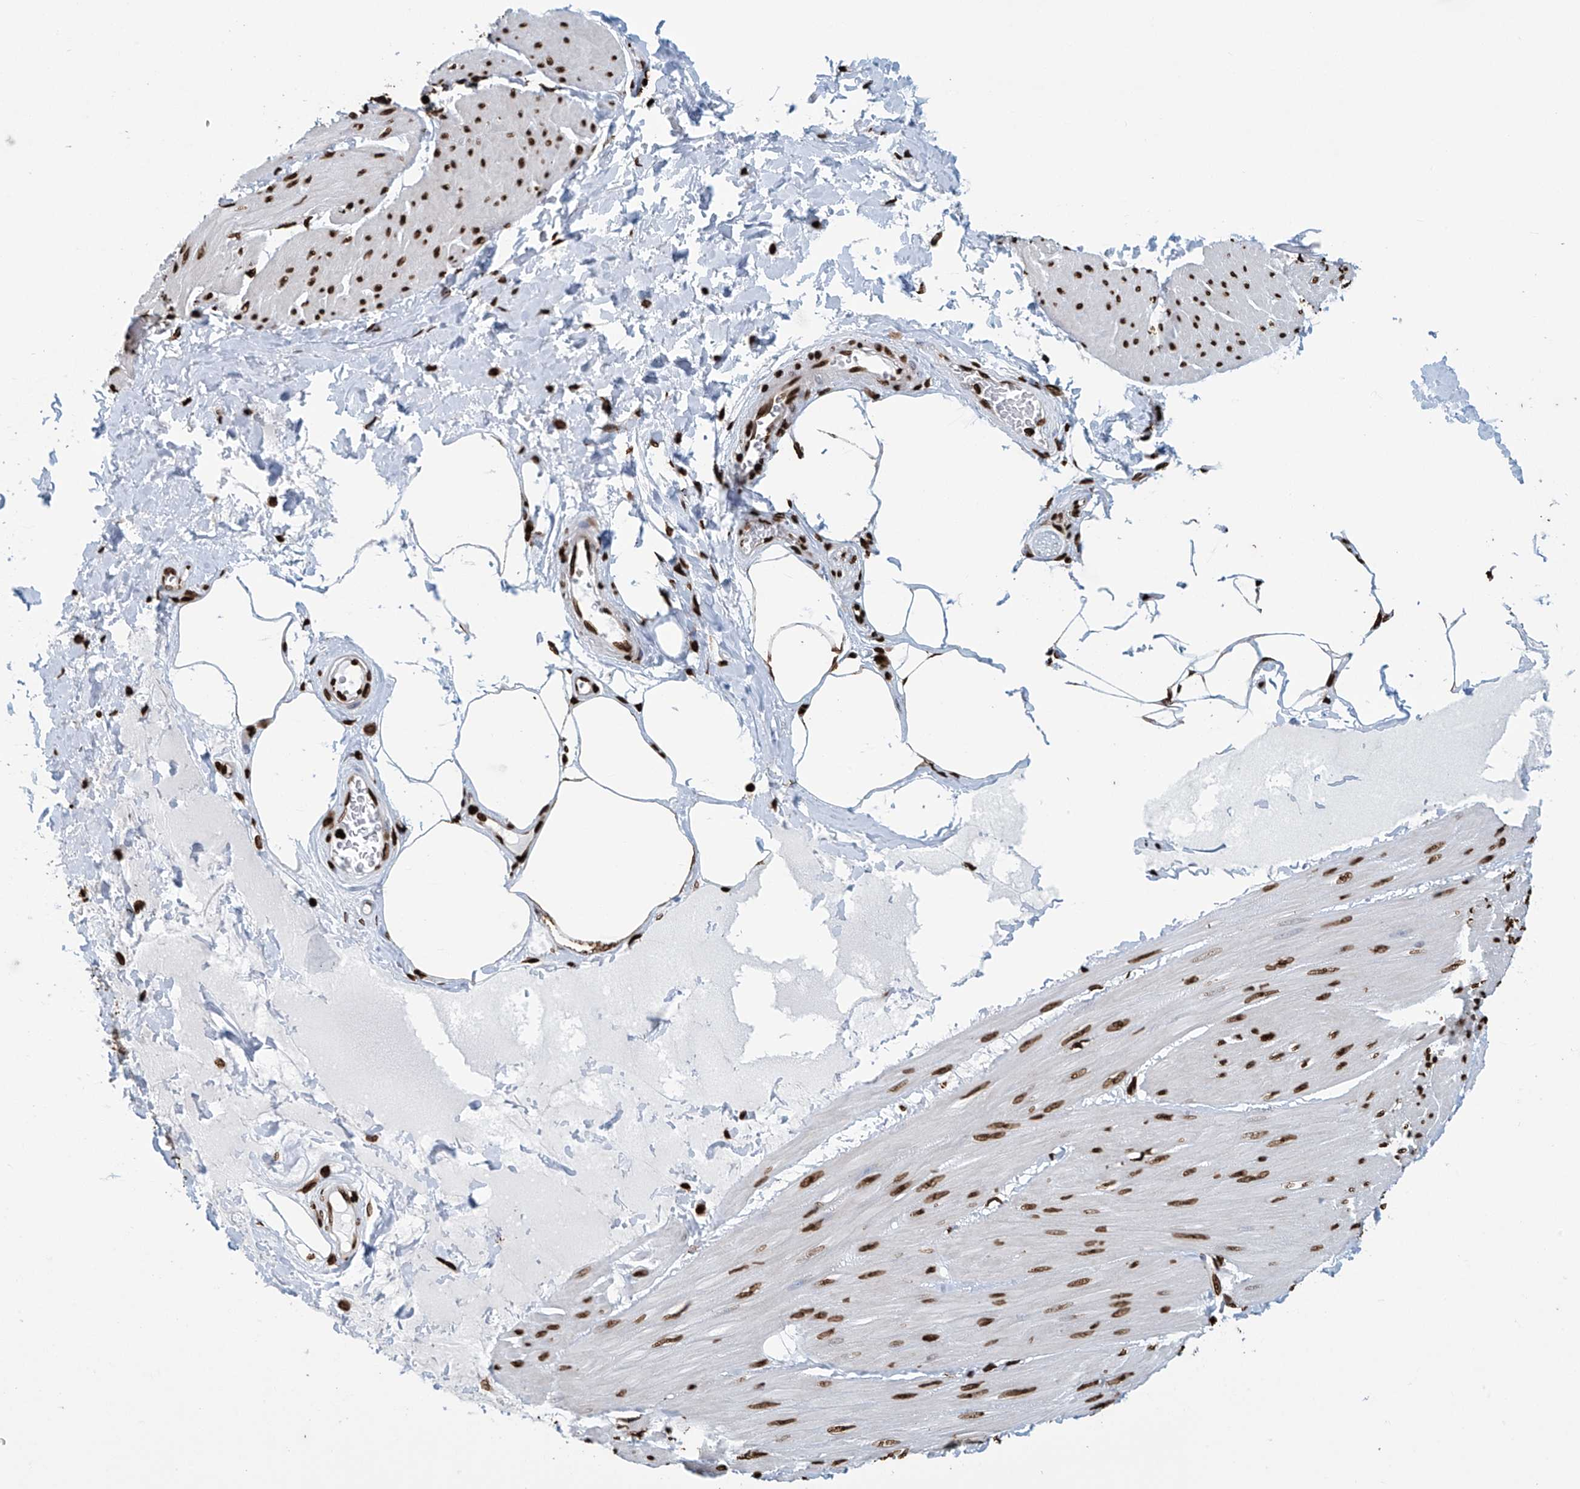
{"staining": {"intensity": "strong", "quantity": ">75%", "location": "nuclear"}, "tissue": "smooth muscle", "cell_type": "Smooth muscle cells", "image_type": "normal", "snomed": [{"axis": "morphology", "description": "Urothelial carcinoma, High grade"}, {"axis": "topography", "description": "Urinary bladder"}], "caption": "Strong nuclear positivity is present in about >75% of smooth muscle cells in unremarkable smooth muscle.", "gene": "DPPA2", "patient": {"sex": "male", "age": 46}}